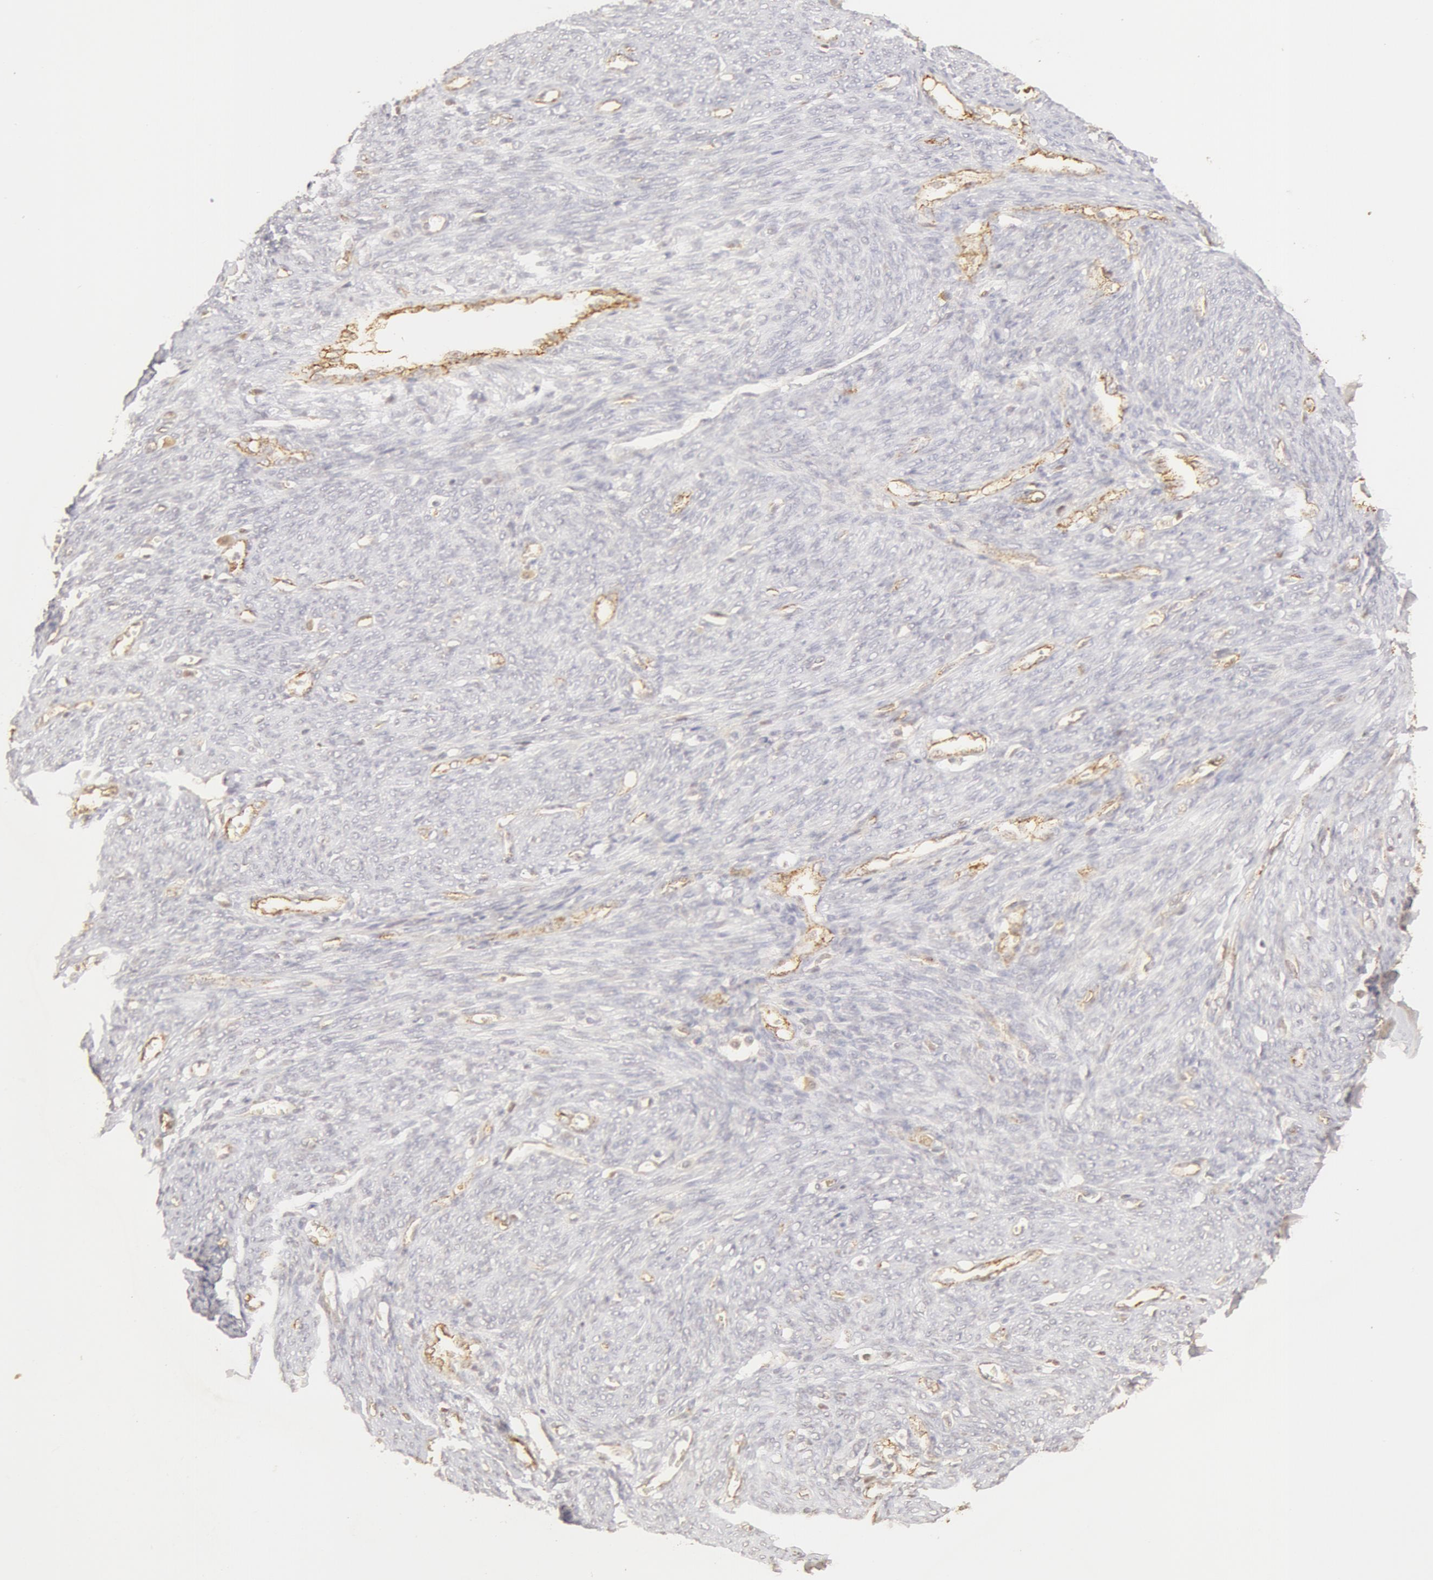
{"staining": {"intensity": "negative", "quantity": "none", "location": "none"}, "tissue": "endometrium", "cell_type": "Cells in endometrial stroma", "image_type": "normal", "snomed": [{"axis": "morphology", "description": "Normal tissue, NOS"}, {"axis": "topography", "description": "Uterus"}], "caption": "Endometrium stained for a protein using immunohistochemistry (IHC) reveals no staining cells in endometrial stroma.", "gene": "VWF", "patient": {"sex": "female", "age": 83}}